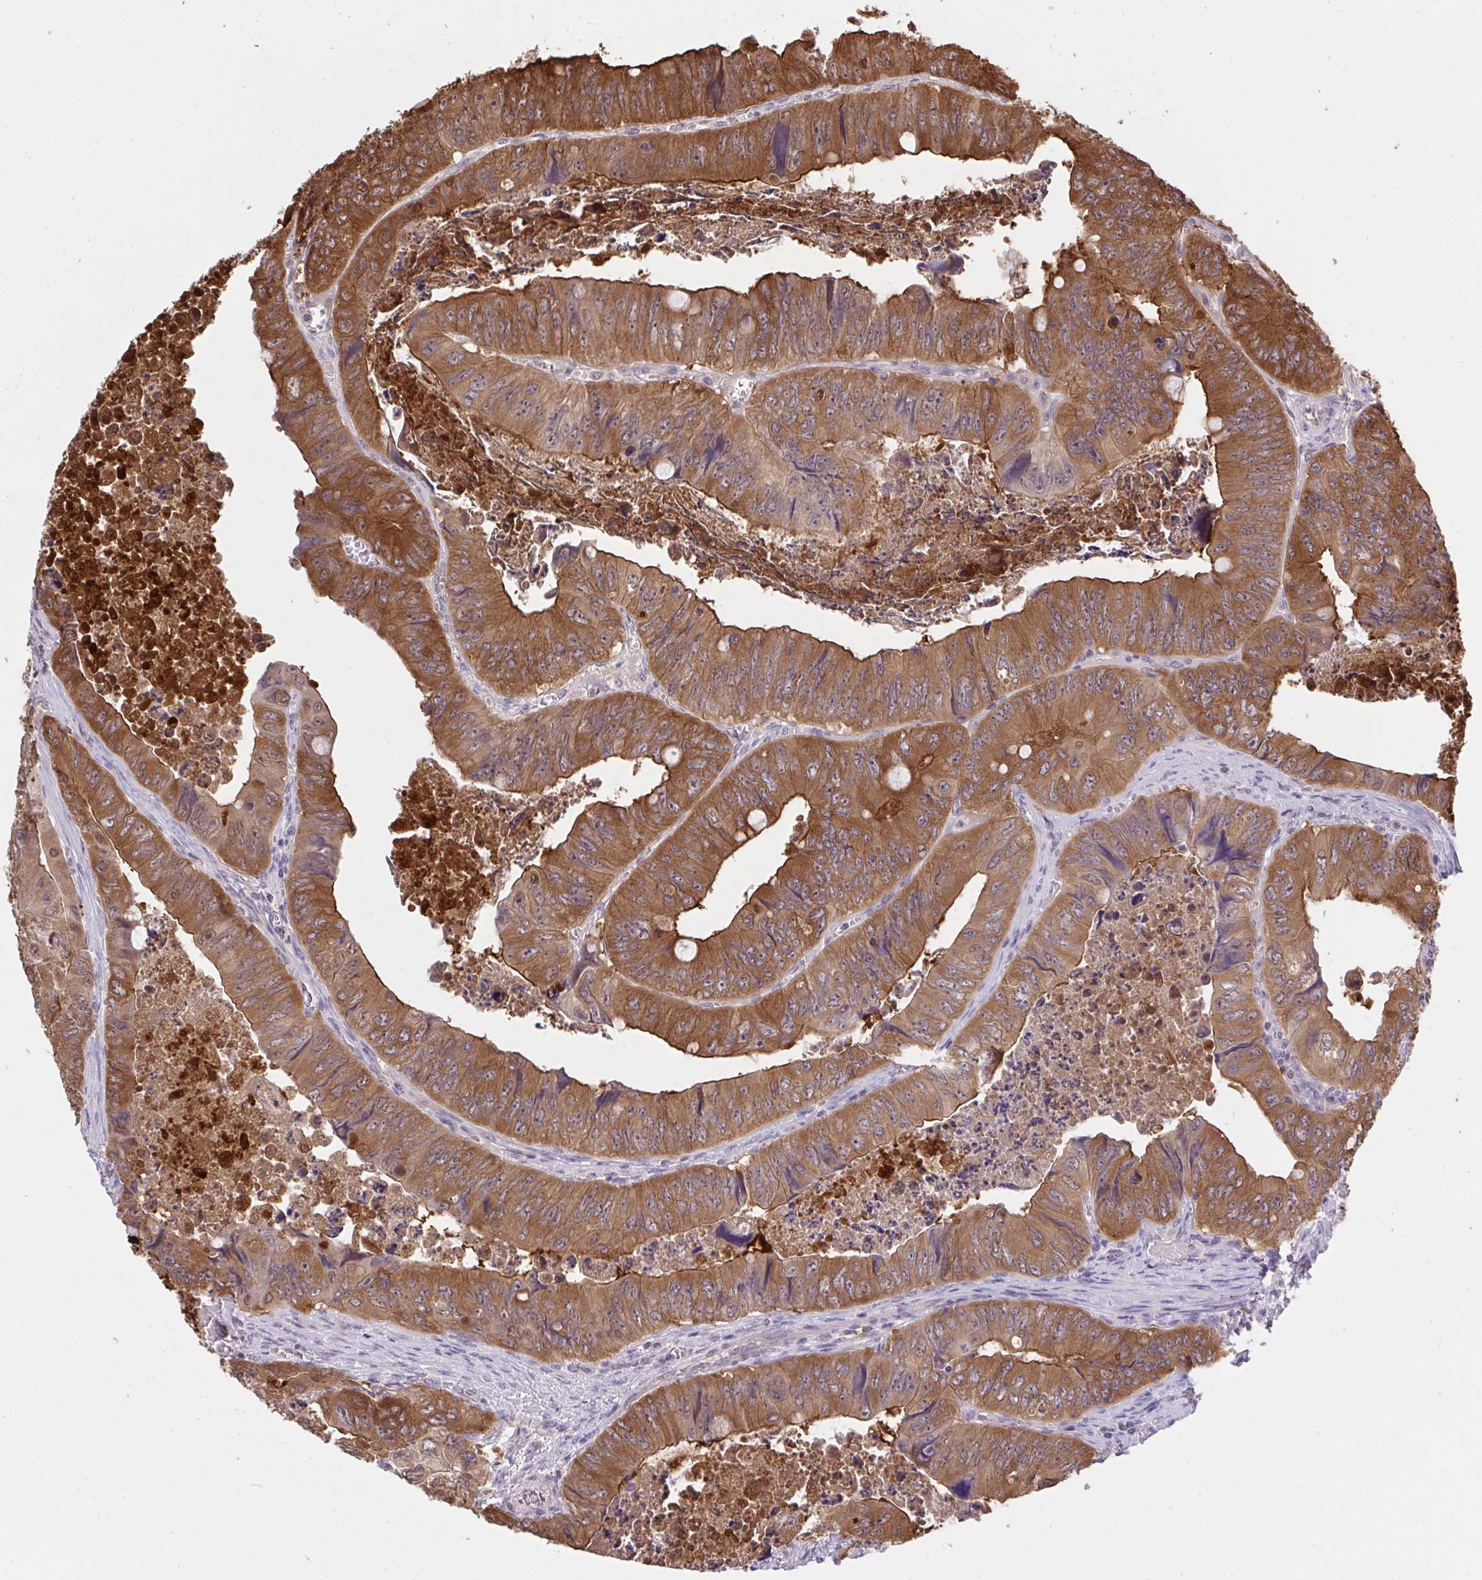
{"staining": {"intensity": "strong", "quantity": ">75%", "location": "cytoplasmic/membranous"}, "tissue": "colorectal cancer", "cell_type": "Tumor cells", "image_type": "cancer", "snomed": [{"axis": "morphology", "description": "Adenocarcinoma, NOS"}, {"axis": "topography", "description": "Colon"}], "caption": "Tumor cells reveal strong cytoplasmic/membranous expression in about >75% of cells in colorectal cancer (adenocarcinoma). (IHC, brightfield microscopy, high magnification).", "gene": "C12orf57", "patient": {"sex": "female", "age": 84}}